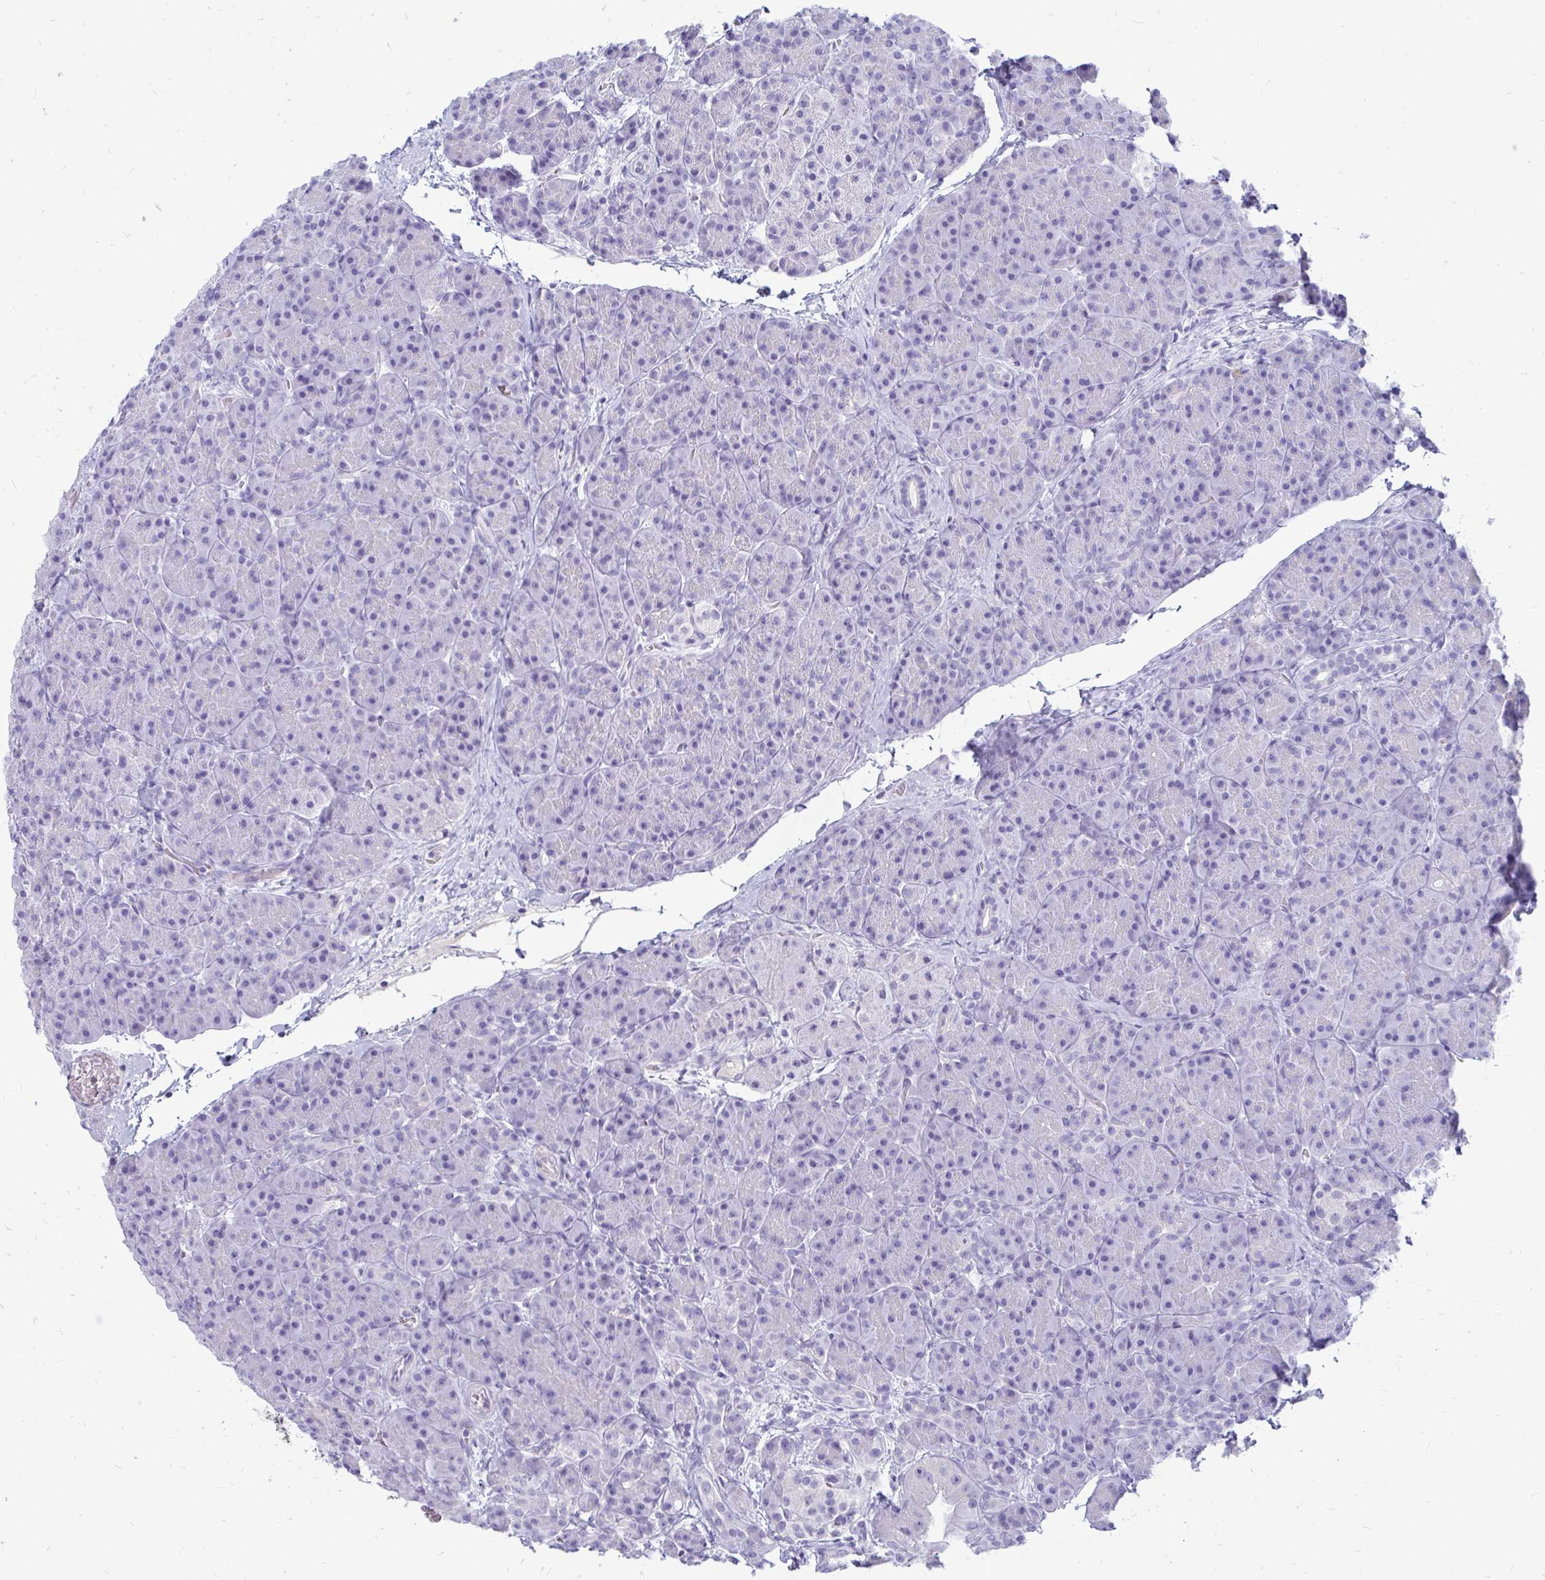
{"staining": {"intensity": "negative", "quantity": "none", "location": "none"}, "tissue": "pancreas", "cell_type": "Exocrine glandular cells", "image_type": "normal", "snomed": [{"axis": "morphology", "description": "Normal tissue, NOS"}, {"axis": "topography", "description": "Pancreas"}], "caption": "Protein analysis of normal pancreas demonstrates no significant staining in exocrine glandular cells. (Brightfield microscopy of DAB (3,3'-diaminobenzidine) IHC at high magnification).", "gene": "NANOGNB", "patient": {"sex": "male", "age": 57}}